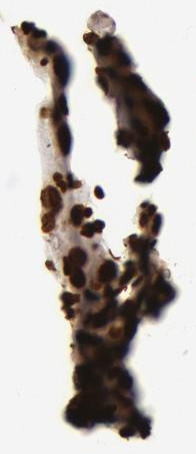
{"staining": {"intensity": "strong", "quantity": ">75%", "location": "nuclear"}, "tissue": "tonsil", "cell_type": "Germinal center cells", "image_type": "normal", "snomed": [{"axis": "morphology", "description": "Normal tissue, NOS"}, {"axis": "topography", "description": "Tonsil"}], "caption": "Strong nuclear positivity is seen in about >75% of germinal center cells in unremarkable tonsil.", "gene": "H3", "patient": {"sex": "male", "age": 20}}